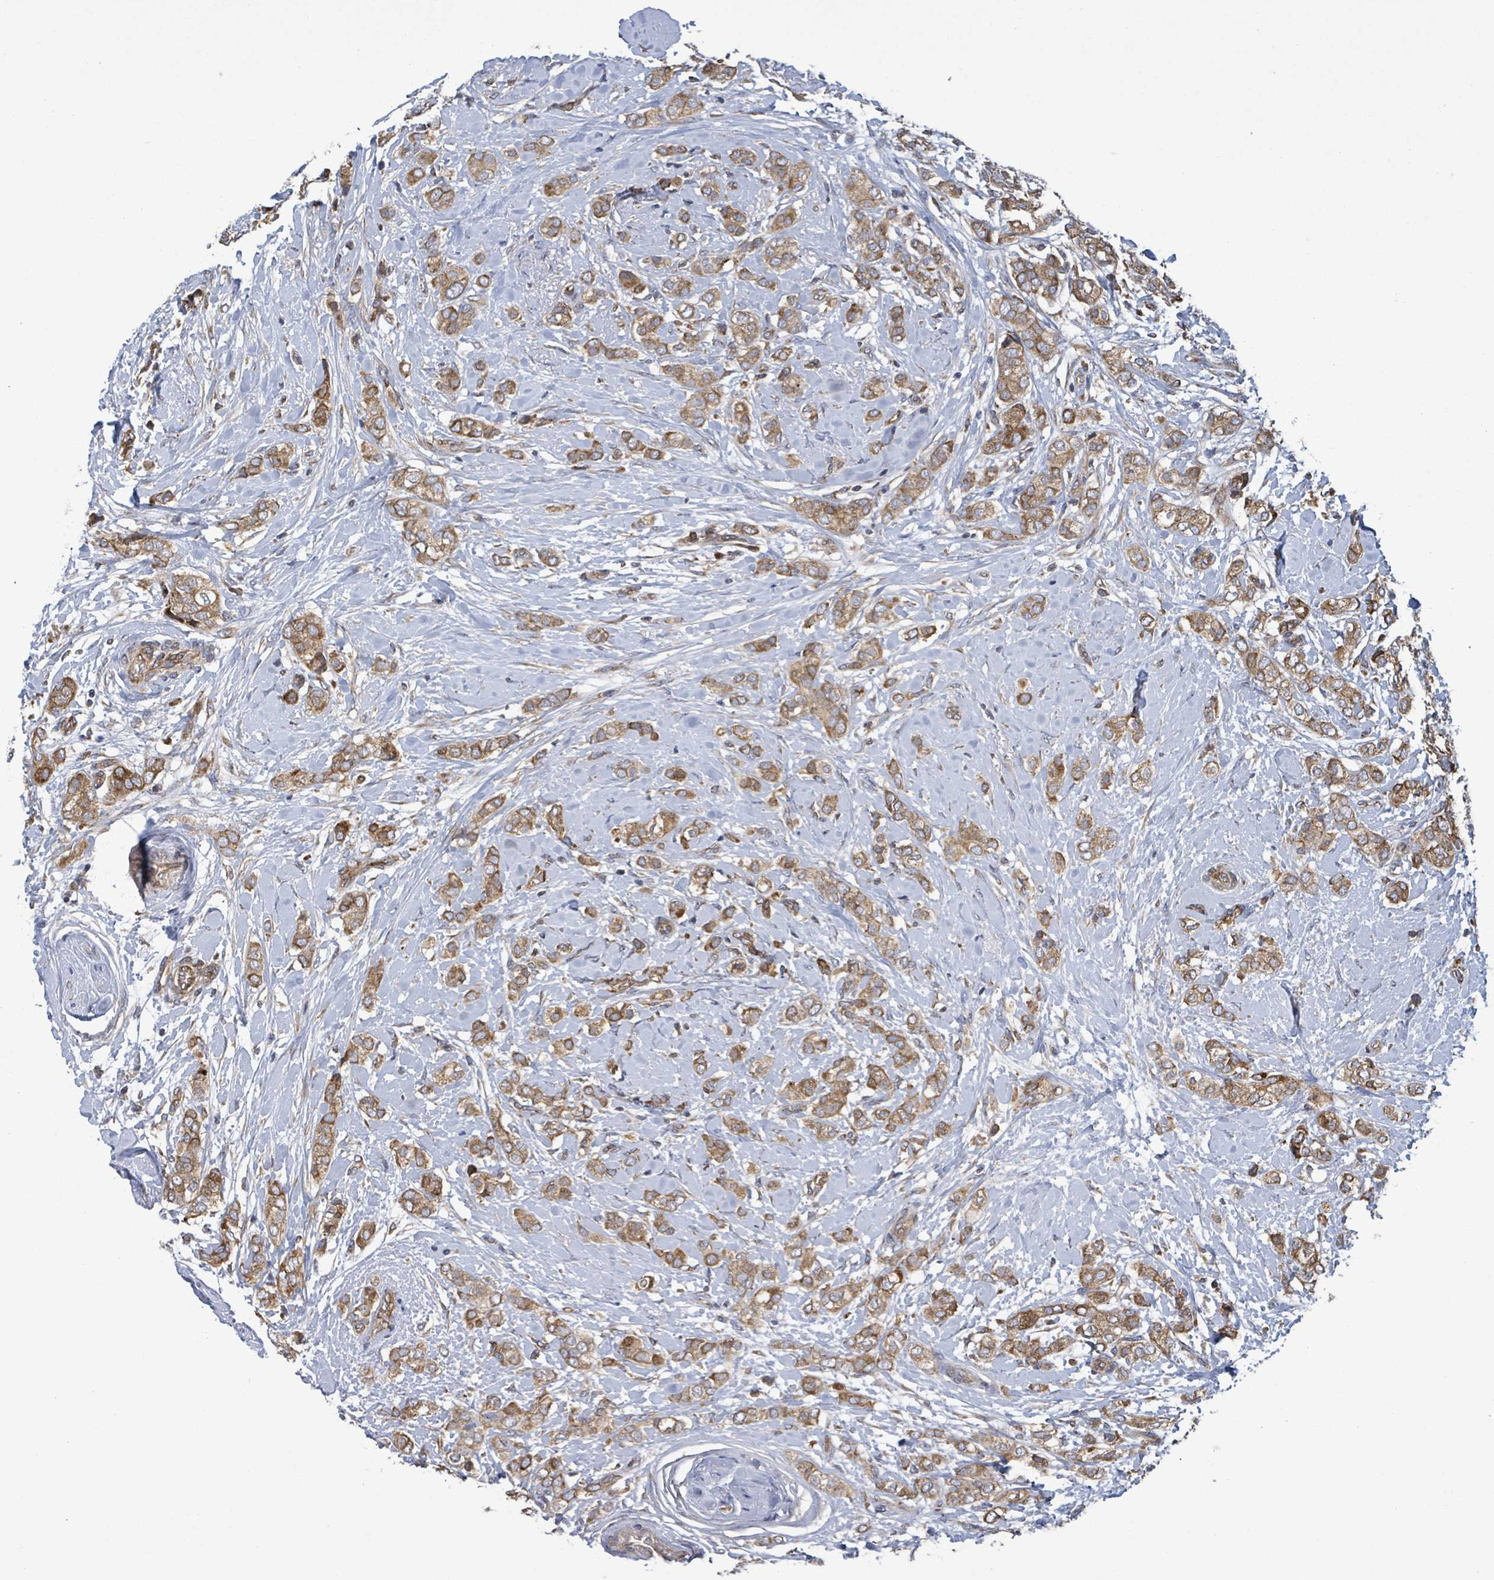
{"staining": {"intensity": "moderate", "quantity": ">75%", "location": "cytoplasmic/membranous"}, "tissue": "breast cancer", "cell_type": "Tumor cells", "image_type": "cancer", "snomed": [{"axis": "morphology", "description": "Duct carcinoma"}, {"axis": "topography", "description": "Breast"}], "caption": "IHC histopathology image of human breast invasive ductal carcinoma stained for a protein (brown), which reveals medium levels of moderate cytoplasmic/membranous positivity in approximately >75% of tumor cells.", "gene": "NOMO1", "patient": {"sex": "female", "age": 73}}